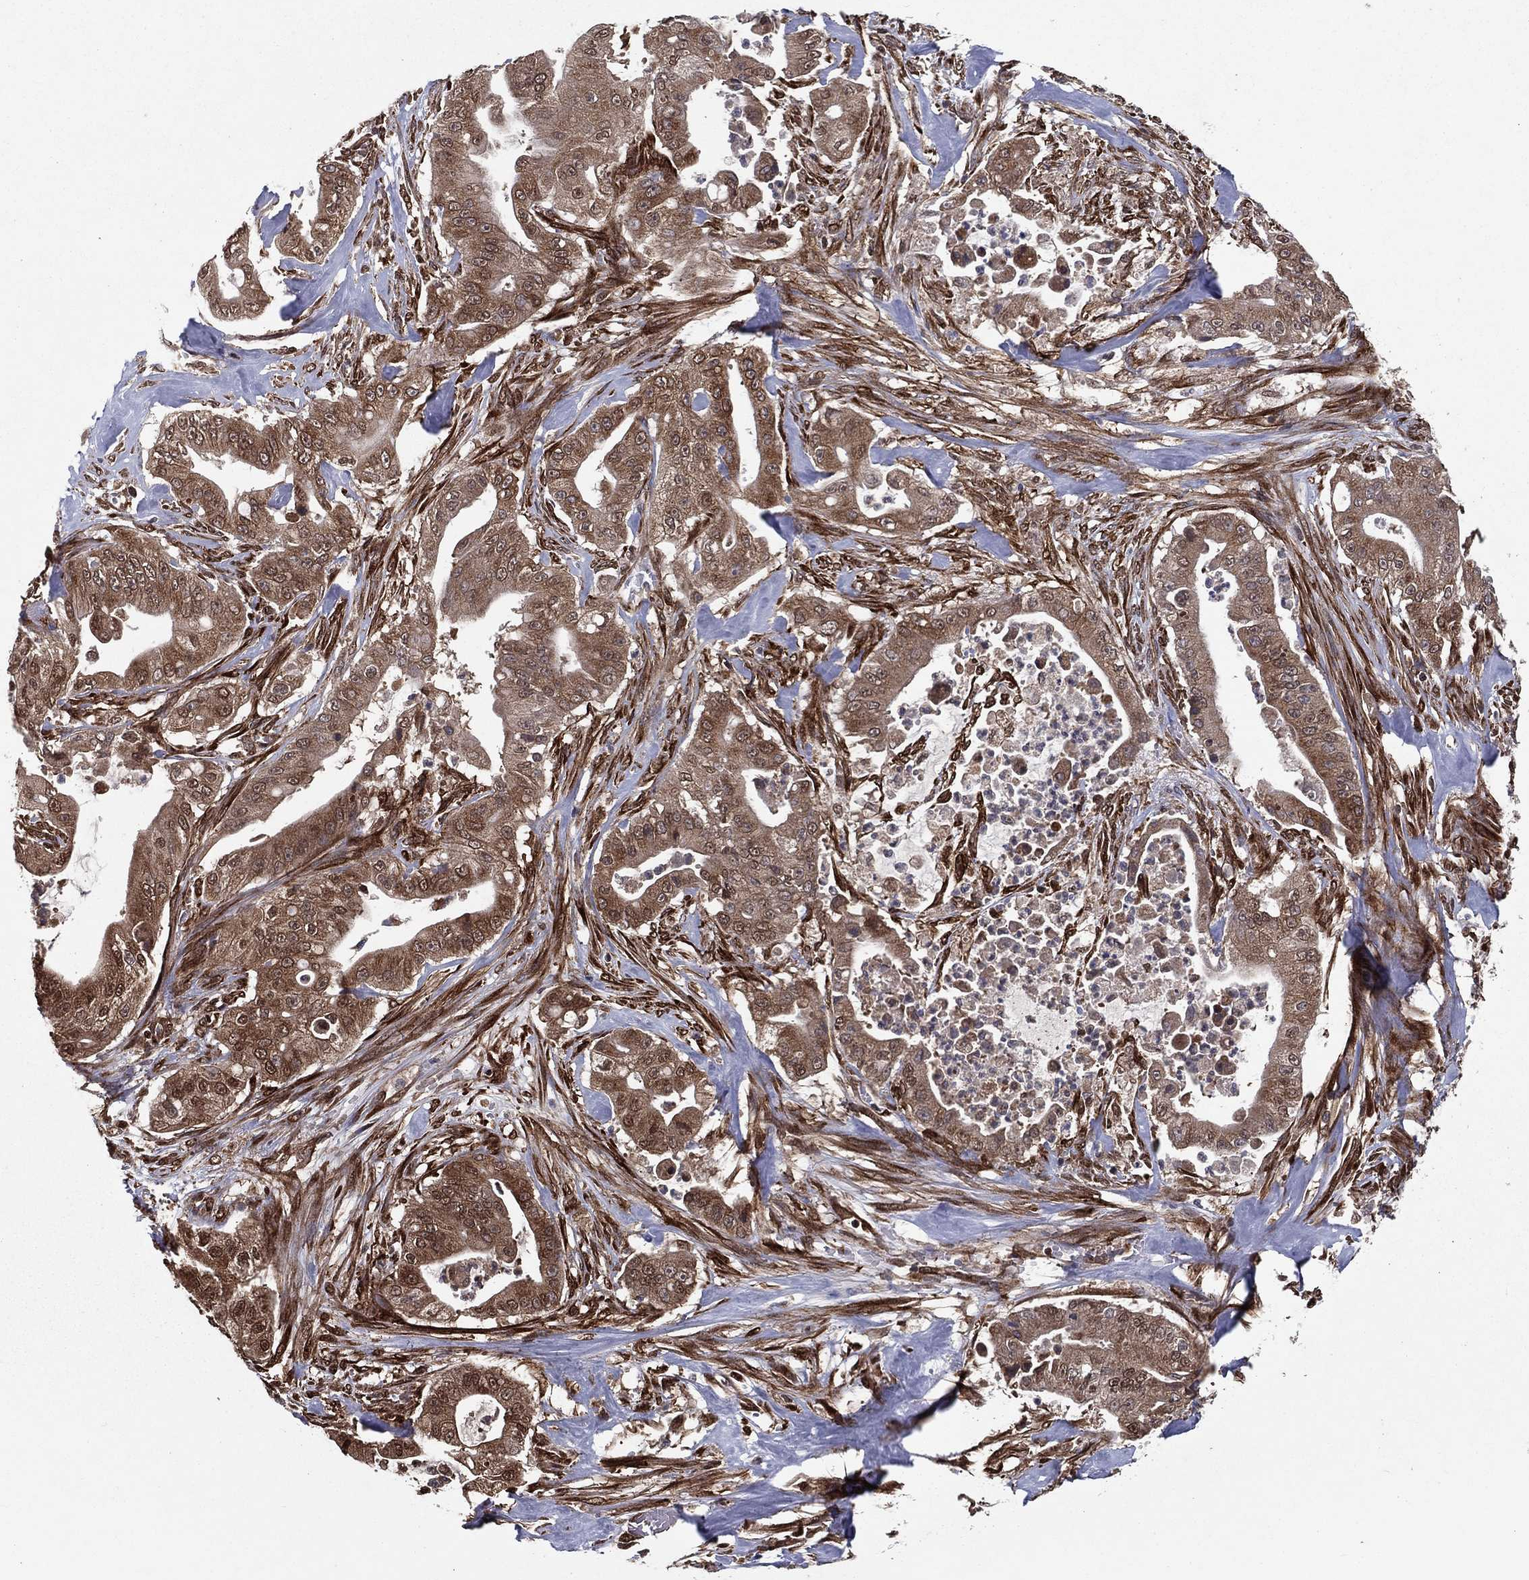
{"staining": {"intensity": "moderate", "quantity": ">75%", "location": "cytoplasmic/membranous"}, "tissue": "pancreatic cancer", "cell_type": "Tumor cells", "image_type": "cancer", "snomed": [{"axis": "morphology", "description": "Normal tissue, NOS"}, {"axis": "morphology", "description": "Inflammation, NOS"}, {"axis": "morphology", "description": "Adenocarcinoma, NOS"}, {"axis": "topography", "description": "Pancreas"}], "caption": "Human pancreatic adenocarcinoma stained for a protein (brown) demonstrates moderate cytoplasmic/membranous positive positivity in approximately >75% of tumor cells.", "gene": "CERS2", "patient": {"sex": "male", "age": 57}}